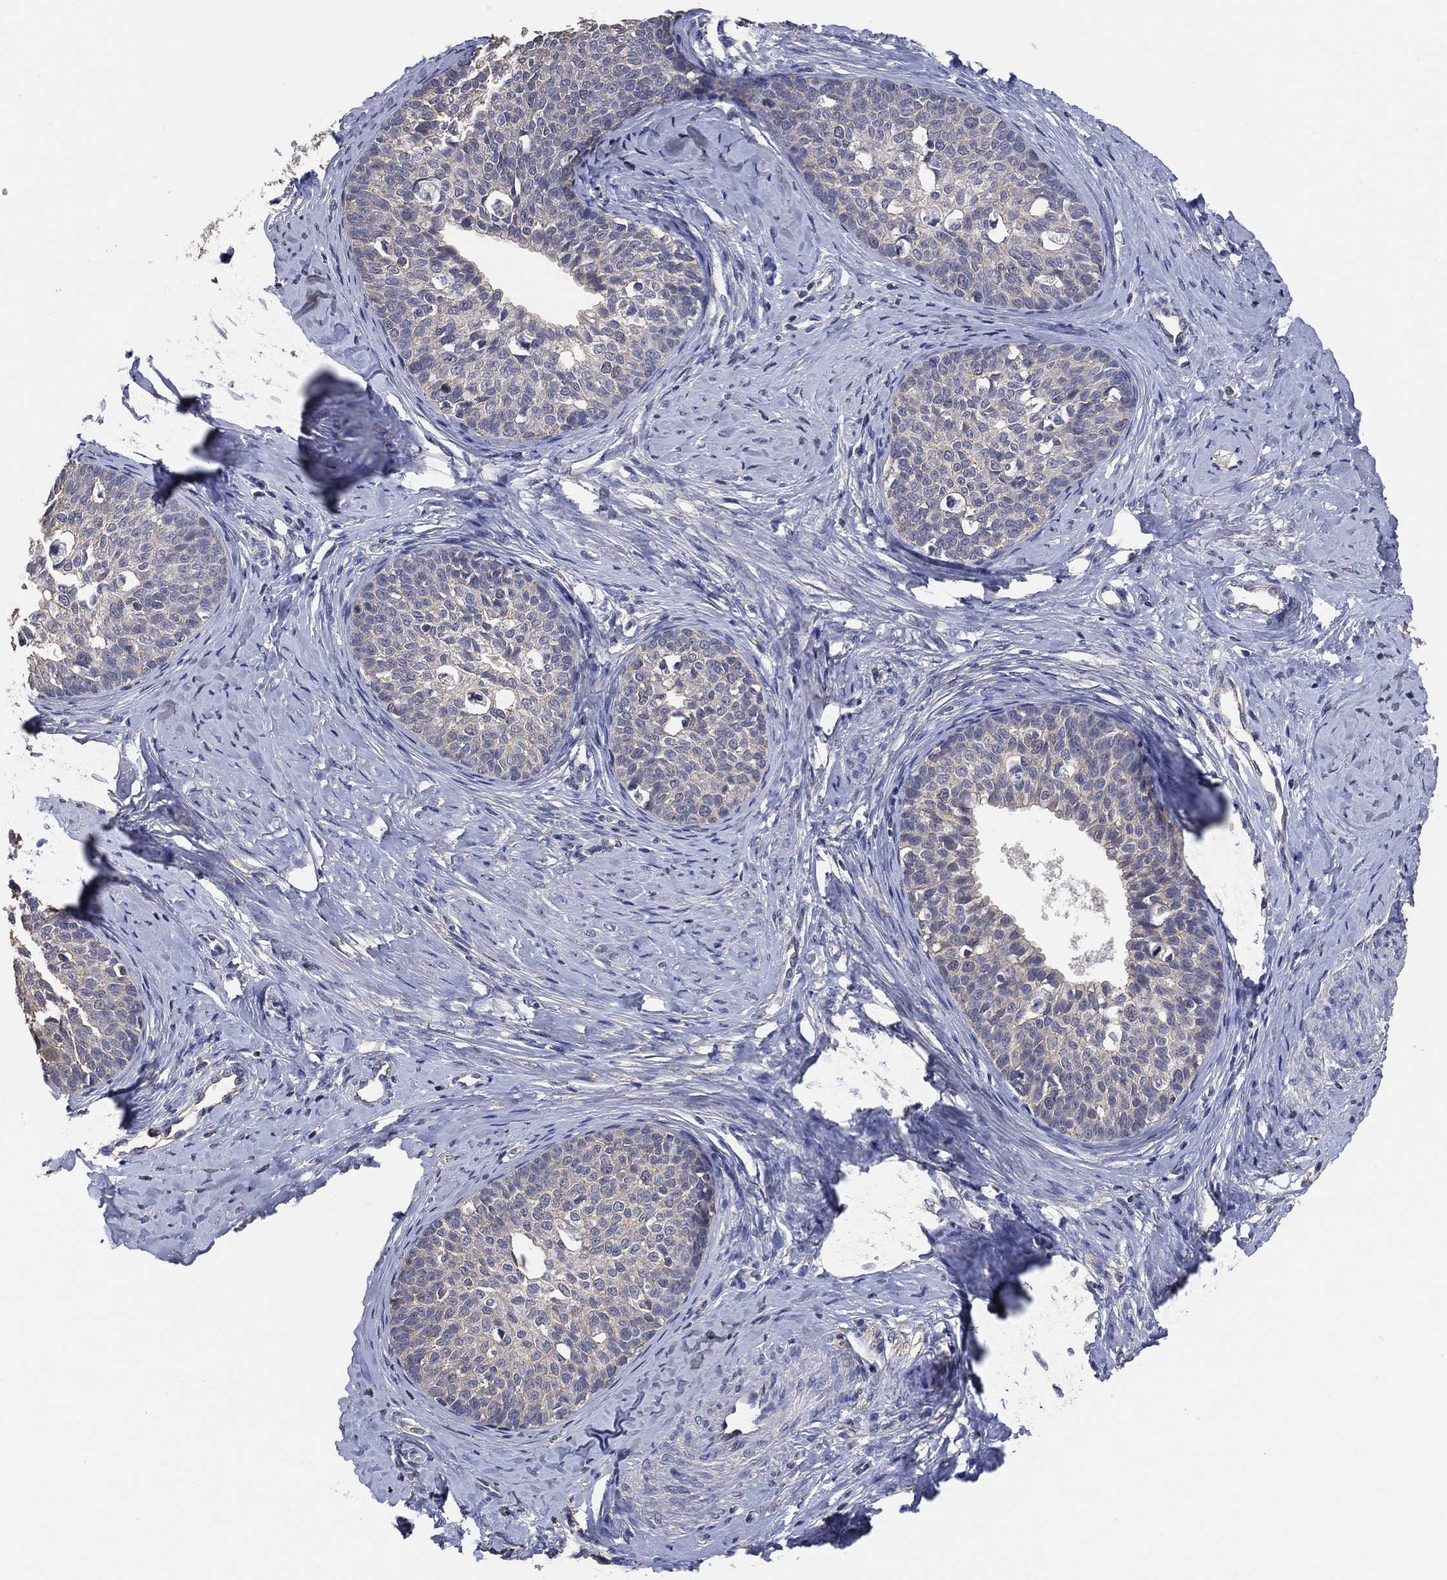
{"staining": {"intensity": "negative", "quantity": "none", "location": "none"}, "tissue": "cervical cancer", "cell_type": "Tumor cells", "image_type": "cancer", "snomed": [{"axis": "morphology", "description": "Squamous cell carcinoma, NOS"}, {"axis": "topography", "description": "Cervix"}], "caption": "Immunohistochemical staining of cervical cancer (squamous cell carcinoma) exhibits no significant expression in tumor cells.", "gene": "KLK5", "patient": {"sex": "female", "age": 51}}